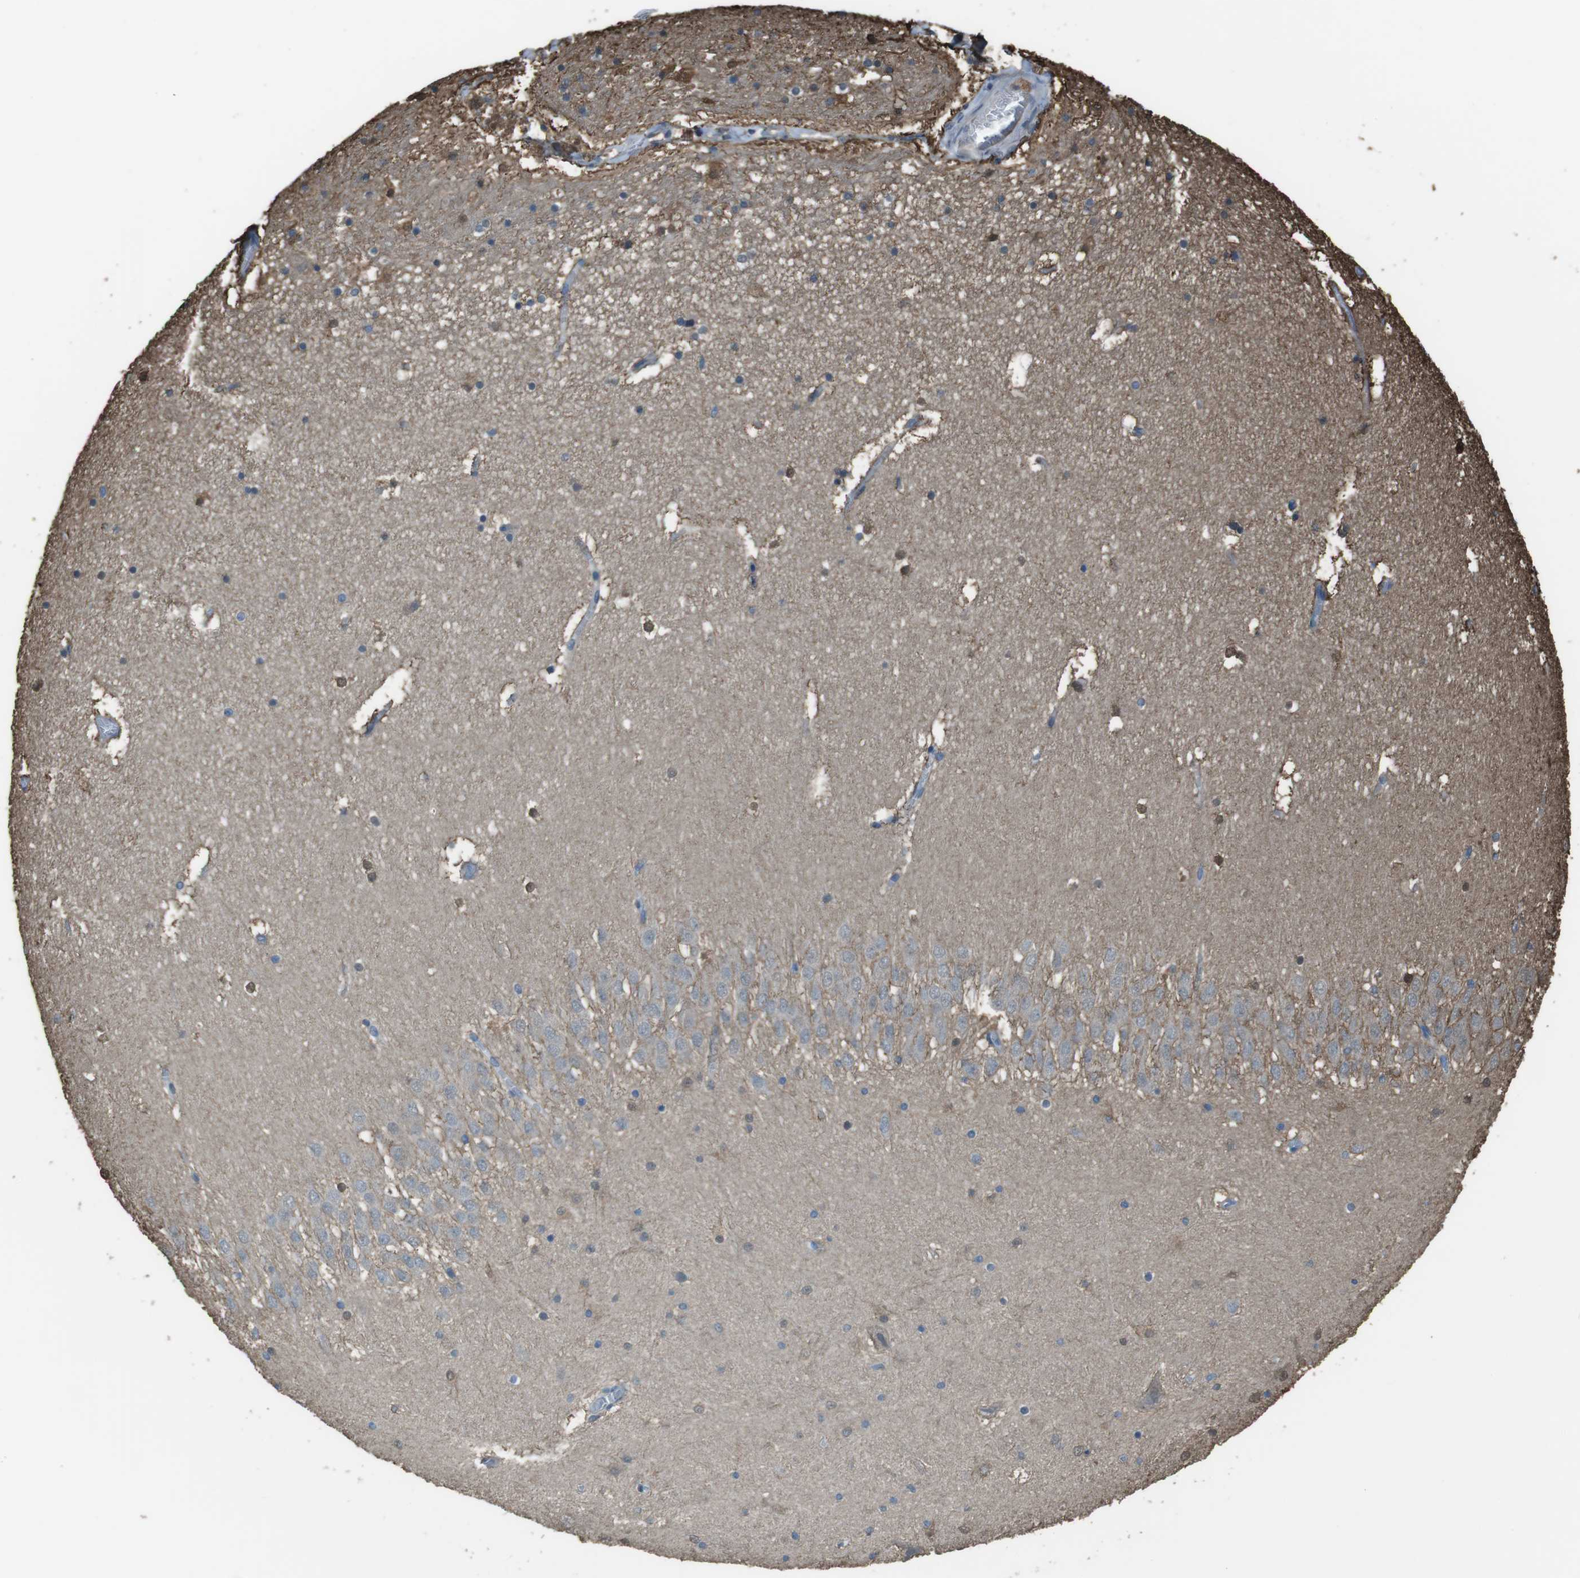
{"staining": {"intensity": "moderate", "quantity": "<25%", "location": "cytoplasmic/membranous"}, "tissue": "hippocampus", "cell_type": "Glial cells", "image_type": "normal", "snomed": [{"axis": "morphology", "description": "Normal tissue, NOS"}, {"axis": "topography", "description": "Hippocampus"}], "caption": "Moderate cytoplasmic/membranous protein expression is seen in approximately <25% of glial cells in hippocampus. The staining is performed using DAB (3,3'-diaminobenzidine) brown chromogen to label protein expression. The nuclei are counter-stained blue using hematoxylin.", "gene": "TWSG1", "patient": {"sex": "male", "age": 45}}